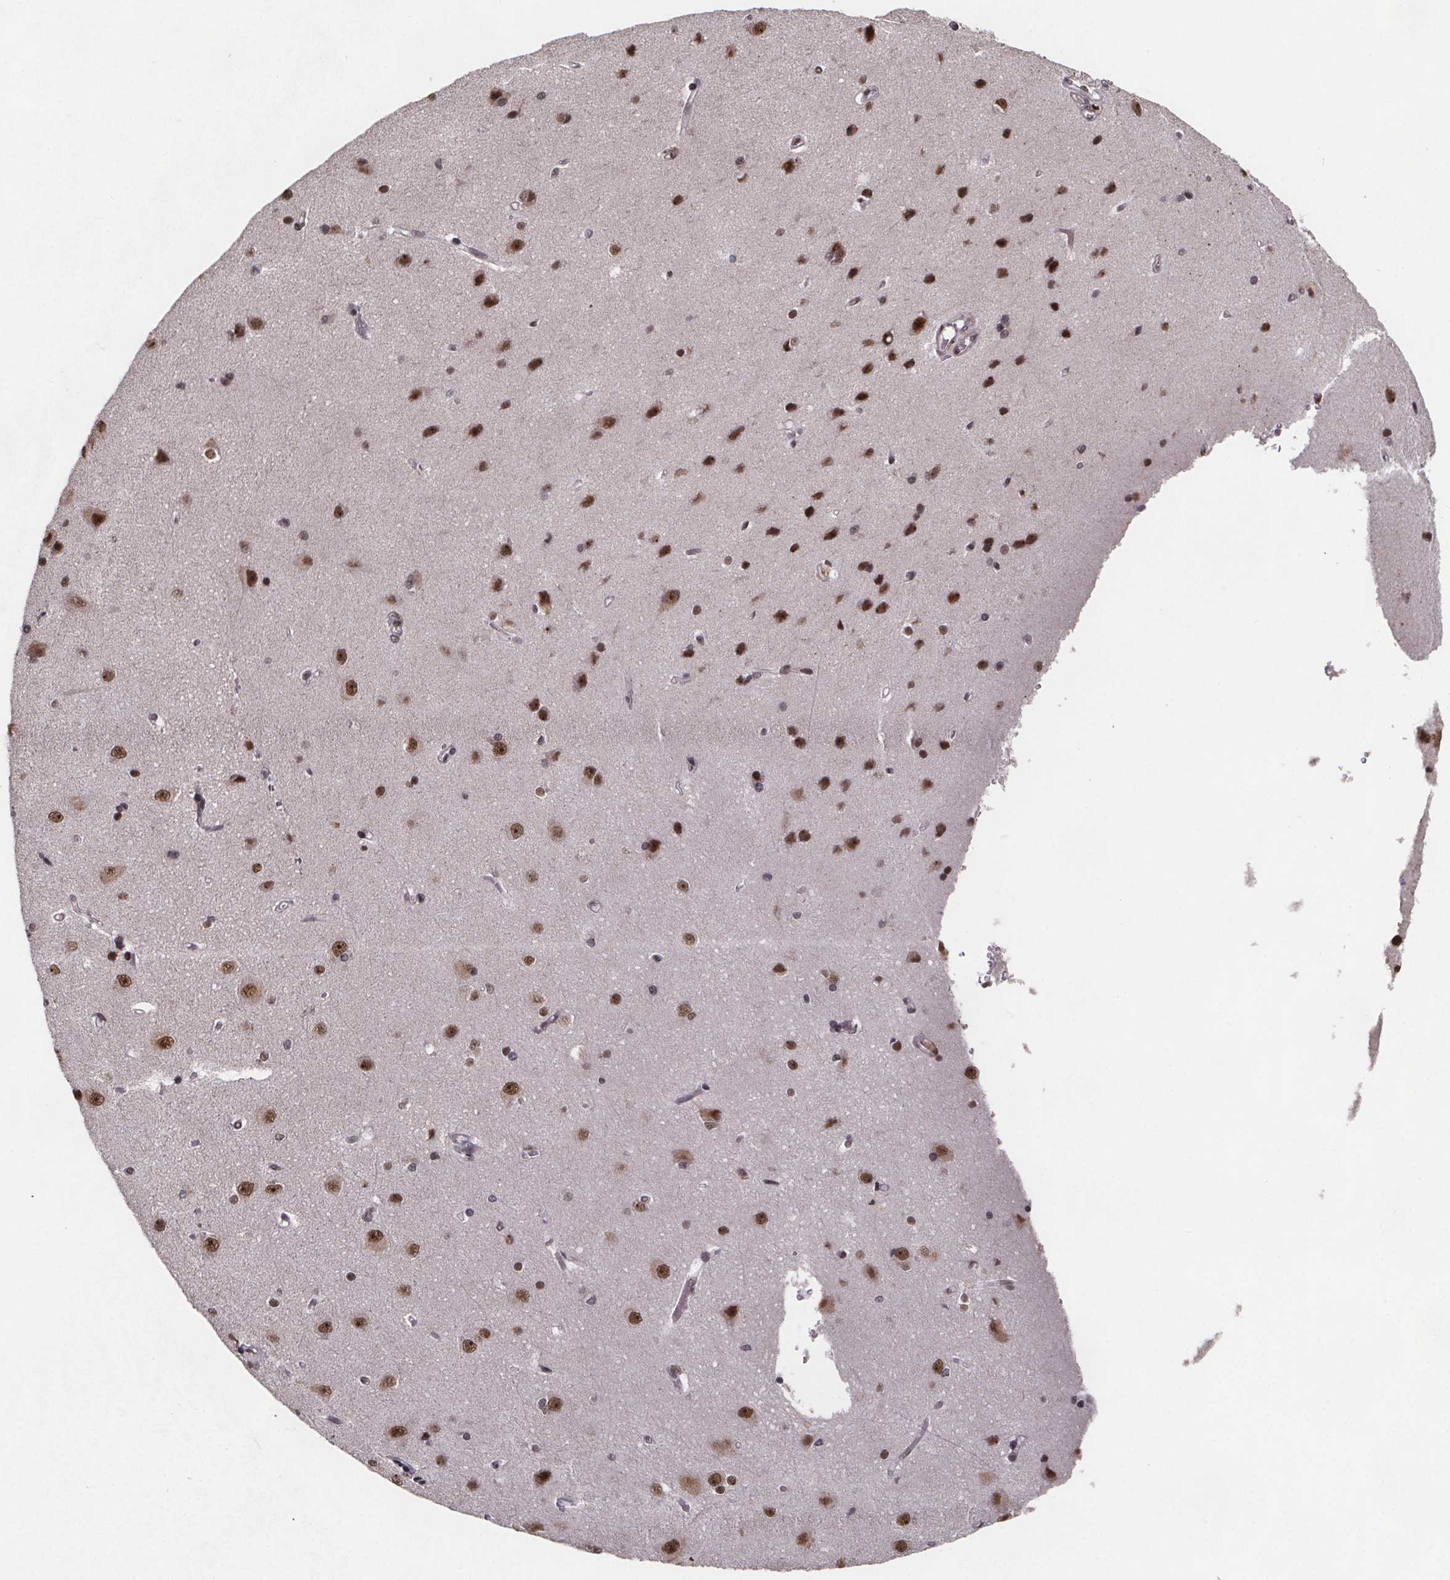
{"staining": {"intensity": "weak", "quantity": "25%-75%", "location": "nuclear"}, "tissue": "cerebral cortex", "cell_type": "Endothelial cells", "image_type": "normal", "snomed": [{"axis": "morphology", "description": "Normal tissue, NOS"}, {"axis": "topography", "description": "Cerebral cortex"}], "caption": "Immunohistochemical staining of normal cerebral cortex displays 25%-75% levels of weak nuclear protein expression in about 25%-75% of endothelial cells.", "gene": "U2SURP", "patient": {"sex": "male", "age": 37}}